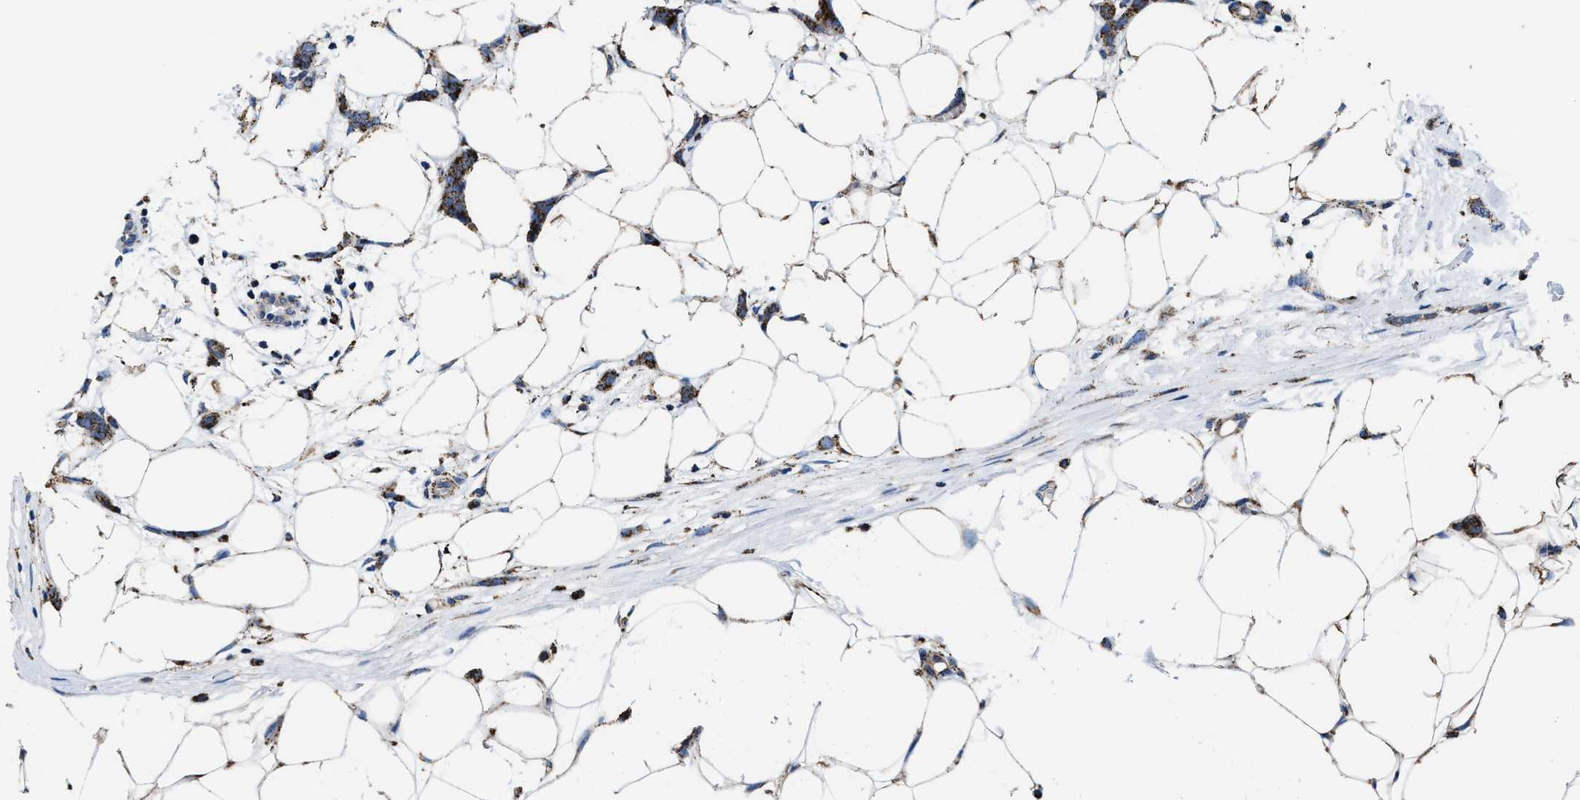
{"staining": {"intensity": "strong", "quantity": ">75%", "location": "cytoplasmic/membranous"}, "tissue": "breast cancer", "cell_type": "Tumor cells", "image_type": "cancer", "snomed": [{"axis": "morphology", "description": "Lobular carcinoma"}, {"axis": "topography", "description": "Skin"}, {"axis": "topography", "description": "Breast"}], "caption": "A high-resolution photomicrograph shows immunohistochemistry (IHC) staining of breast cancer, which reveals strong cytoplasmic/membranous expression in approximately >75% of tumor cells.", "gene": "ALDH1B1", "patient": {"sex": "female", "age": 46}}